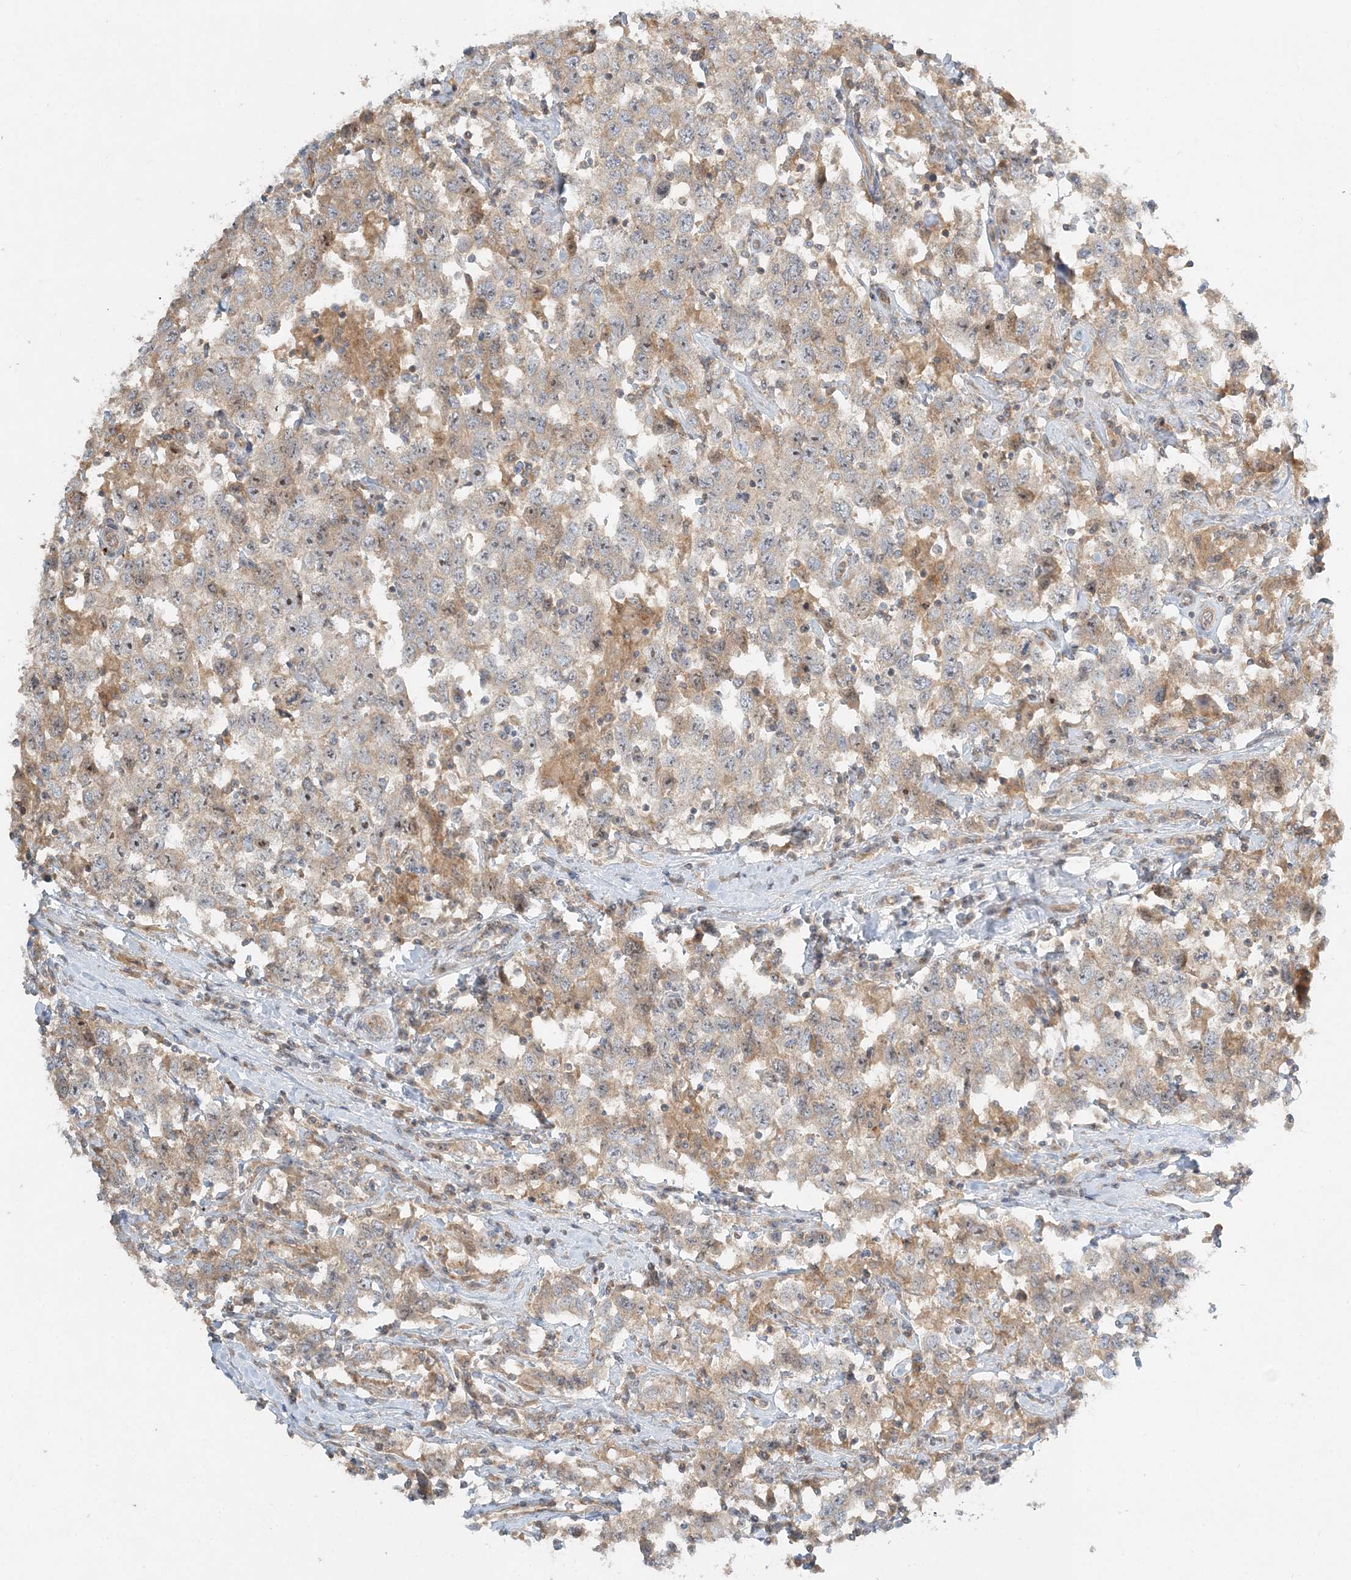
{"staining": {"intensity": "weak", "quantity": "<25%", "location": "cytoplasmic/membranous"}, "tissue": "testis cancer", "cell_type": "Tumor cells", "image_type": "cancer", "snomed": [{"axis": "morphology", "description": "Seminoma, NOS"}, {"axis": "topography", "description": "Testis"}], "caption": "DAB immunohistochemical staining of human testis cancer displays no significant expression in tumor cells.", "gene": "AP1AR", "patient": {"sex": "male", "age": 41}}